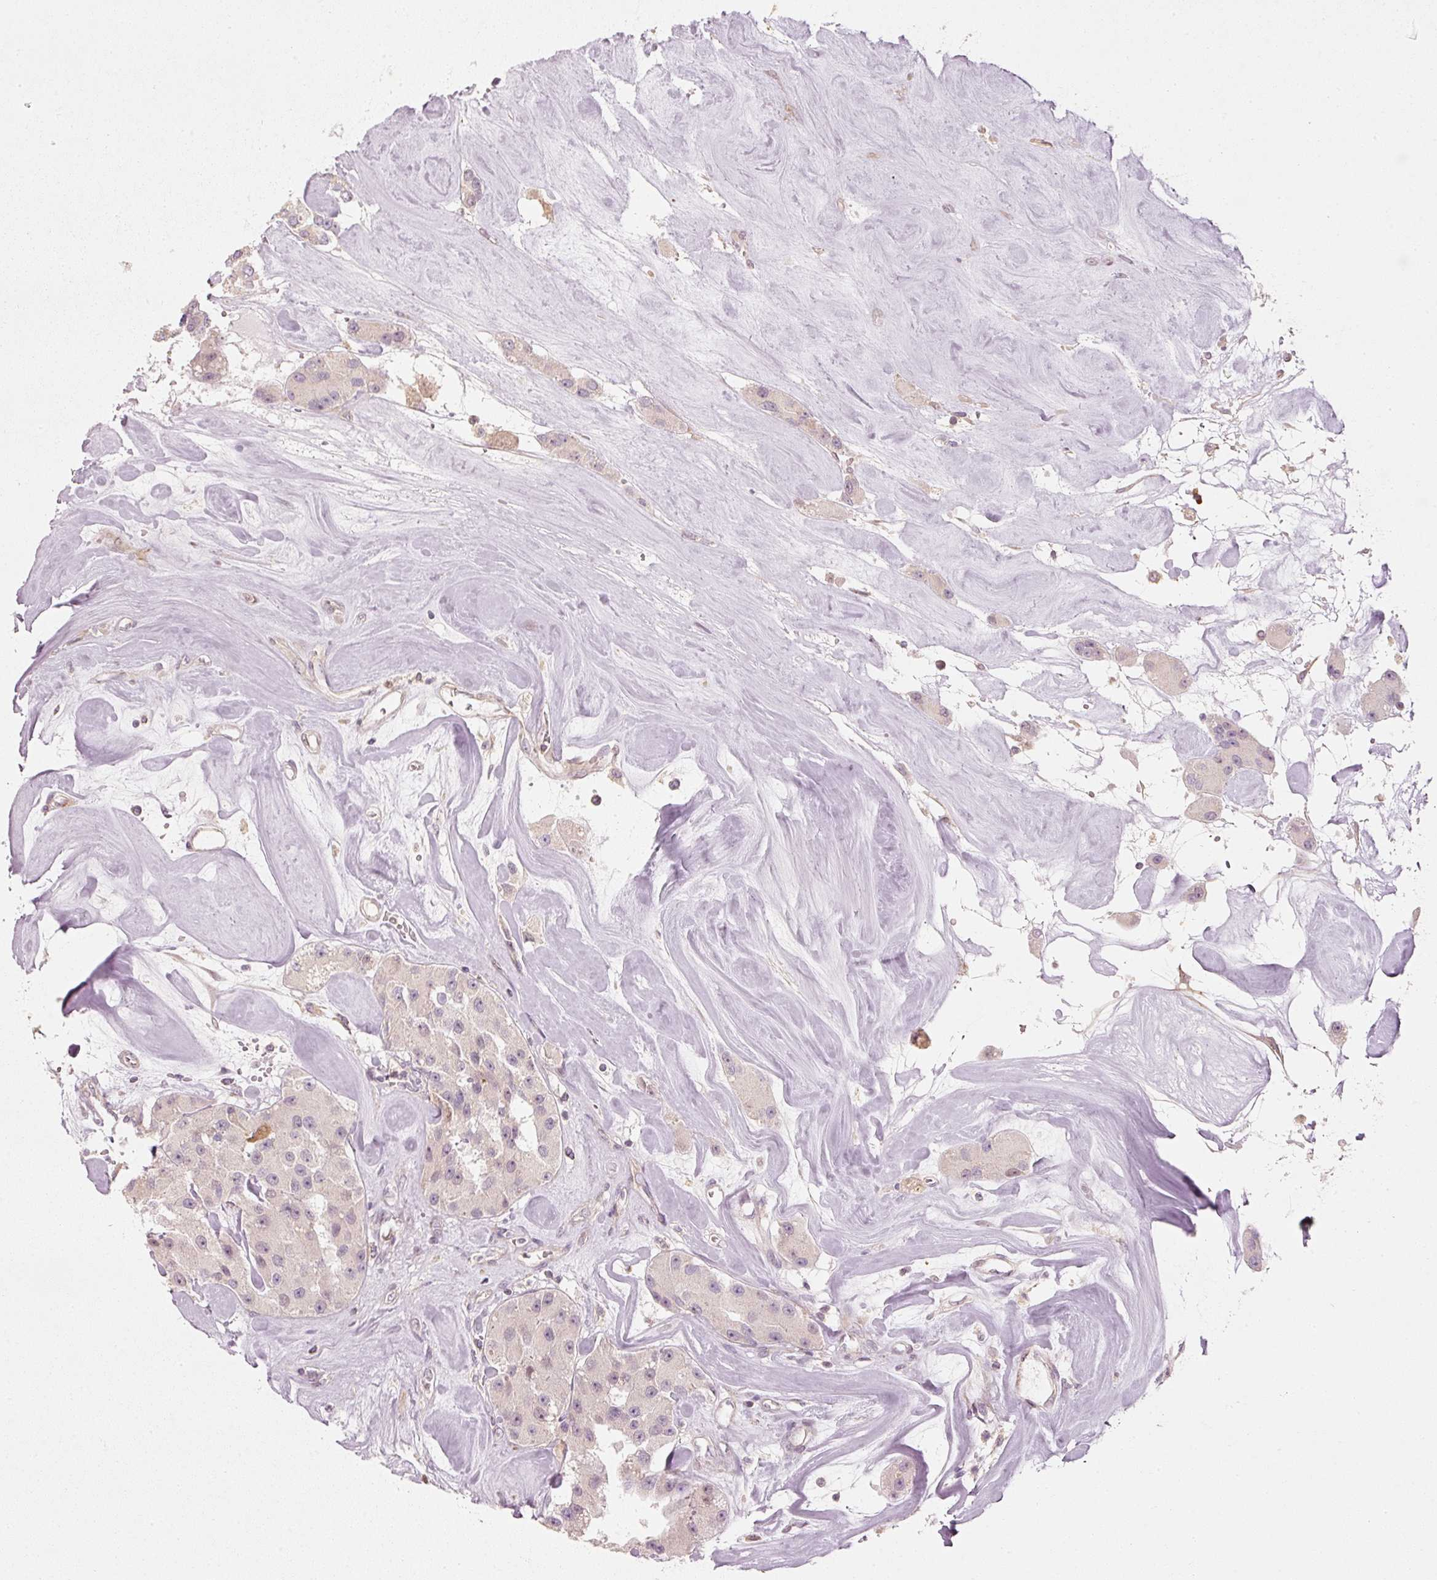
{"staining": {"intensity": "negative", "quantity": "none", "location": "none"}, "tissue": "carcinoid", "cell_type": "Tumor cells", "image_type": "cancer", "snomed": [{"axis": "morphology", "description": "Carcinoid, malignant, NOS"}, {"axis": "topography", "description": "Pancreas"}], "caption": "DAB (3,3'-diaminobenzidine) immunohistochemical staining of carcinoid demonstrates no significant expression in tumor cells.", "gene": "TREX2", "patient": {"sex": "male", "age": 41}}